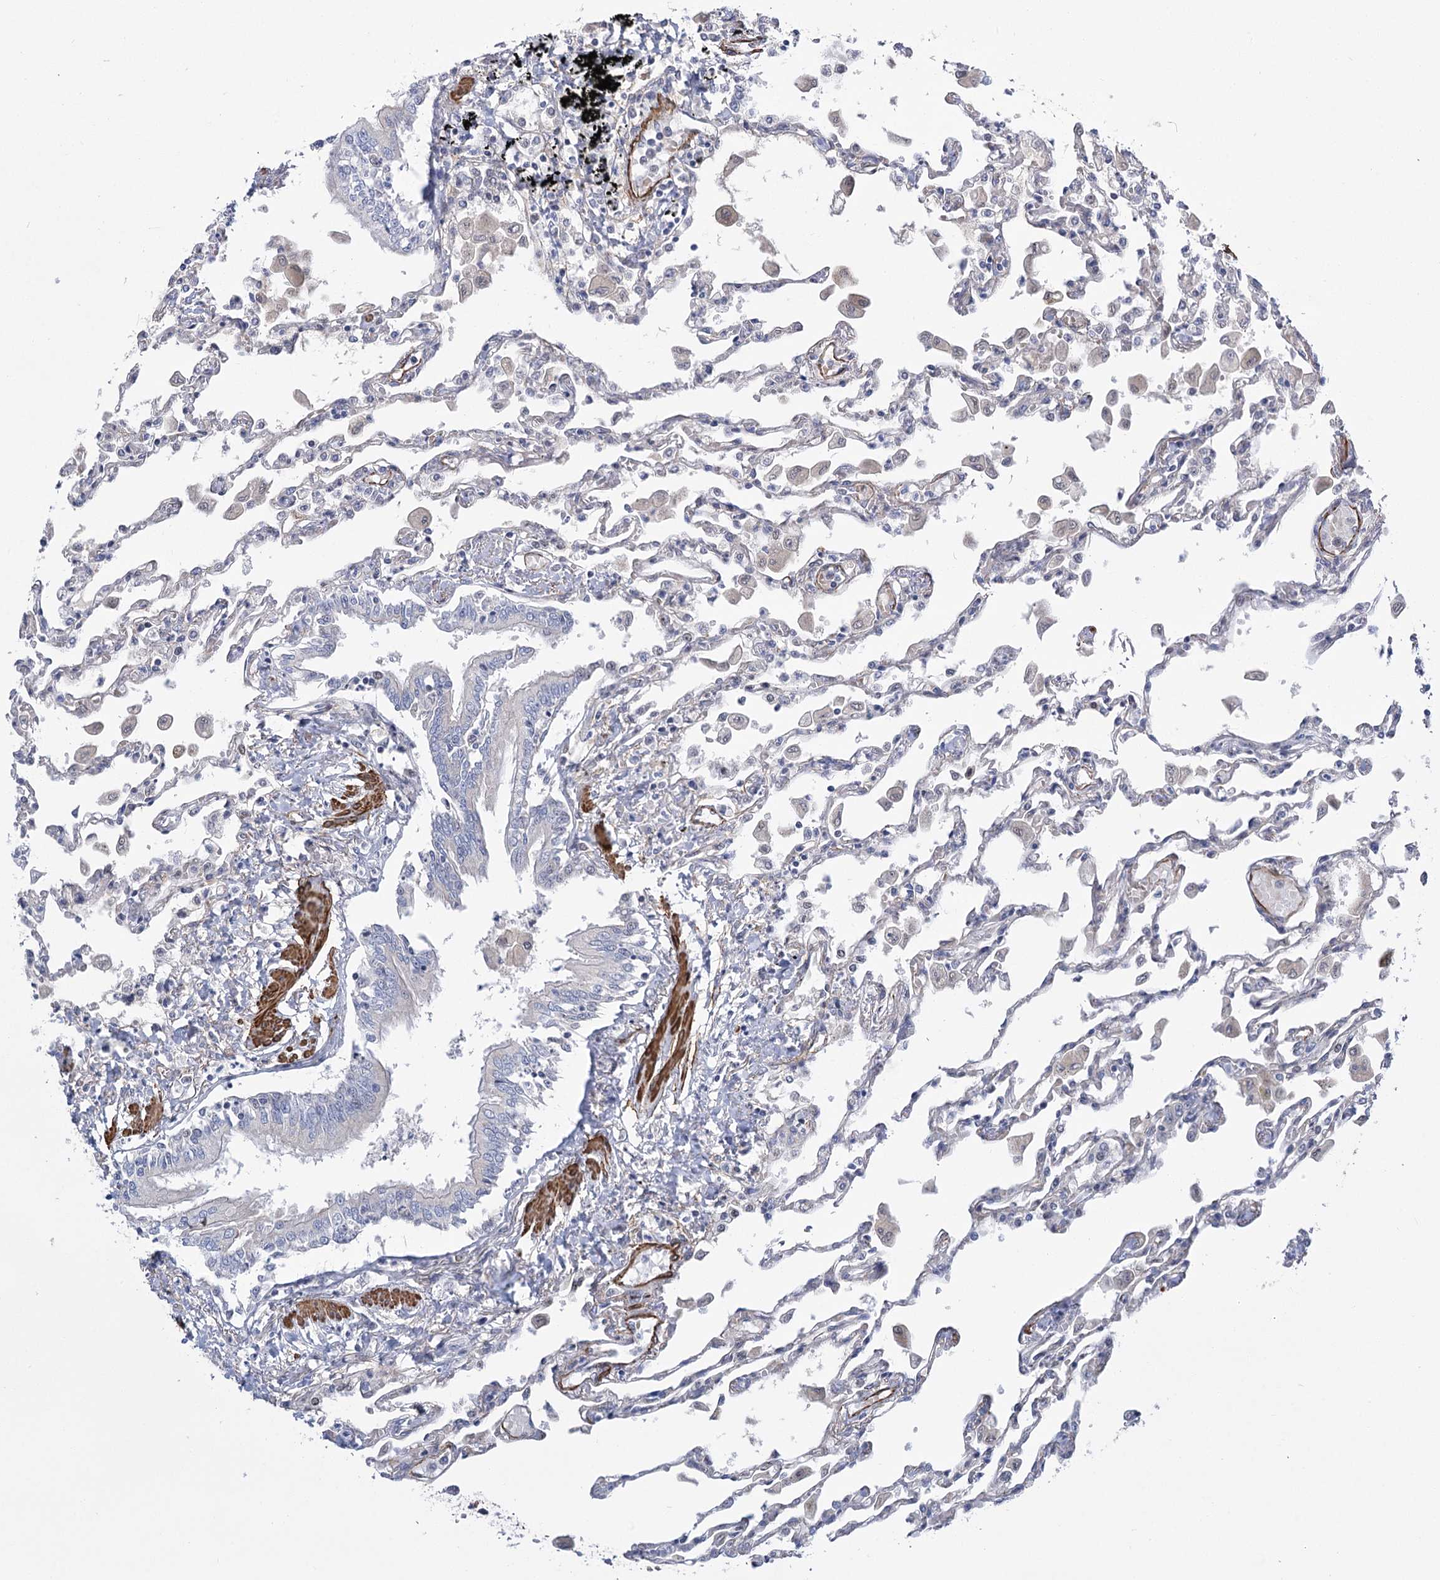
{"staining": {"intensity": "negative", "quantity": "none", "location": "none"}, "tissue": "lung", "cell_type": "Alveolar cells", "image_type": "normal", "snomed": [{"axis": "morphology", "description": "Normal tissue, NOS"}, {"axis": "topography", "description": "Bronchus"}, {"axis": "topography", "description": "Lung"}], "caption": "The histopathology image exhibits no staining of alveolar cells in benign lung. (Immunohistochemistry (ihc), brightfield microscopy, high magnification).", "gene": "WASHC3", "patient": {"sex": "female", "age": 49}}